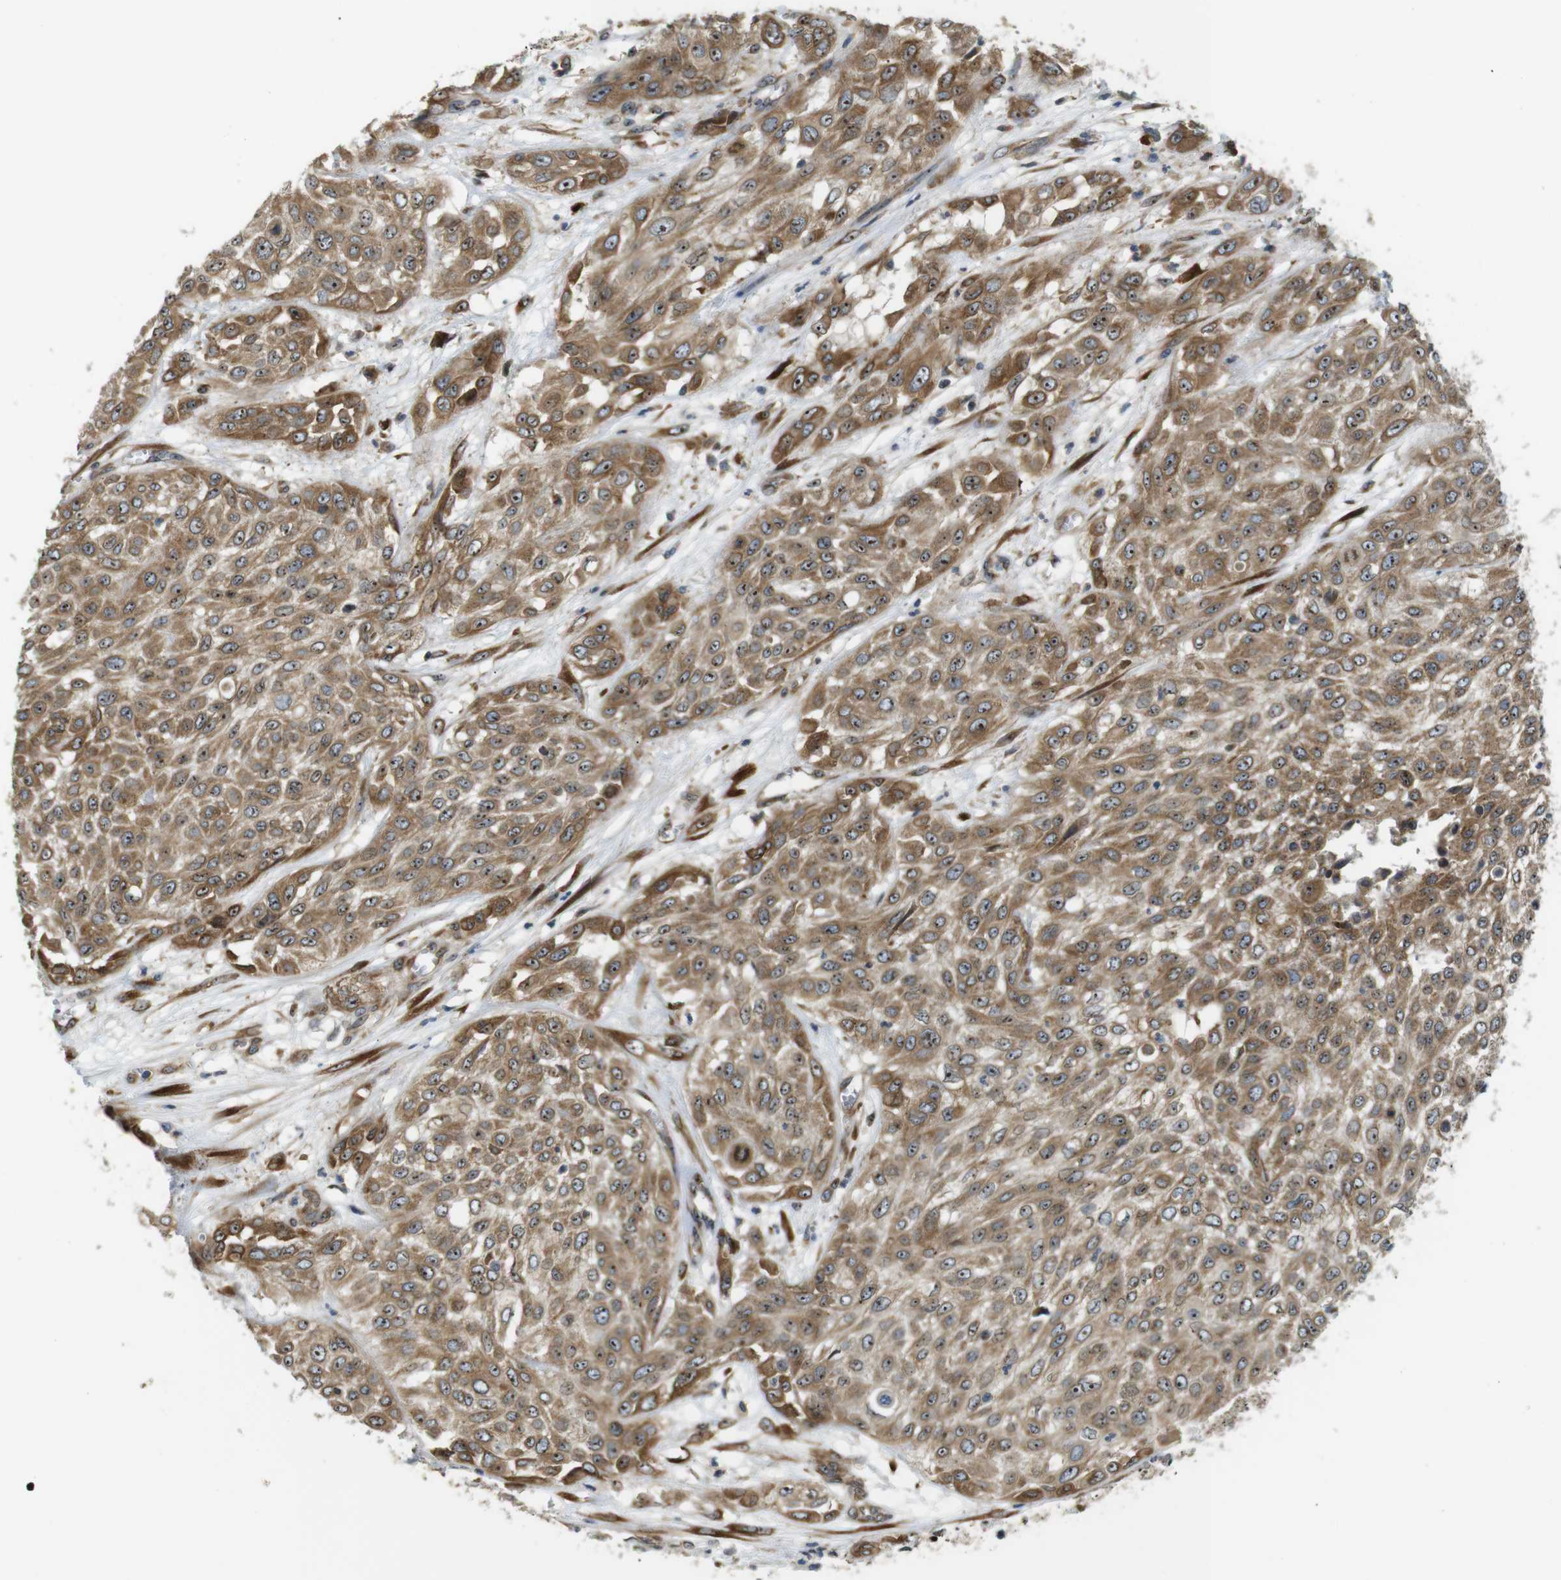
{"staining": {"intensity": "moderate", "quantity": ">75%", "location": "cytoplasmic/membranous,nuclear"}, "tissue": "urothelial cancer", "cell_type": "Tumor cells", "image_type": "cancer", "snomed": [{"axis": "morphology", "description": "Urothelial carcinoma, High grade"}, {"axis": "topography", "description": "Urinary bladder"}], "caption": "High-grade urothelial carcinoma stained with DAB (3,3'-diaminobenzidine) IHC shows medium levels of moderate cytoplasmic/membranous and nuclear expression in approximately >75% of tumor cells.", "gene": "TMEM143", "patient": {"sex": "male", "age": 57}}